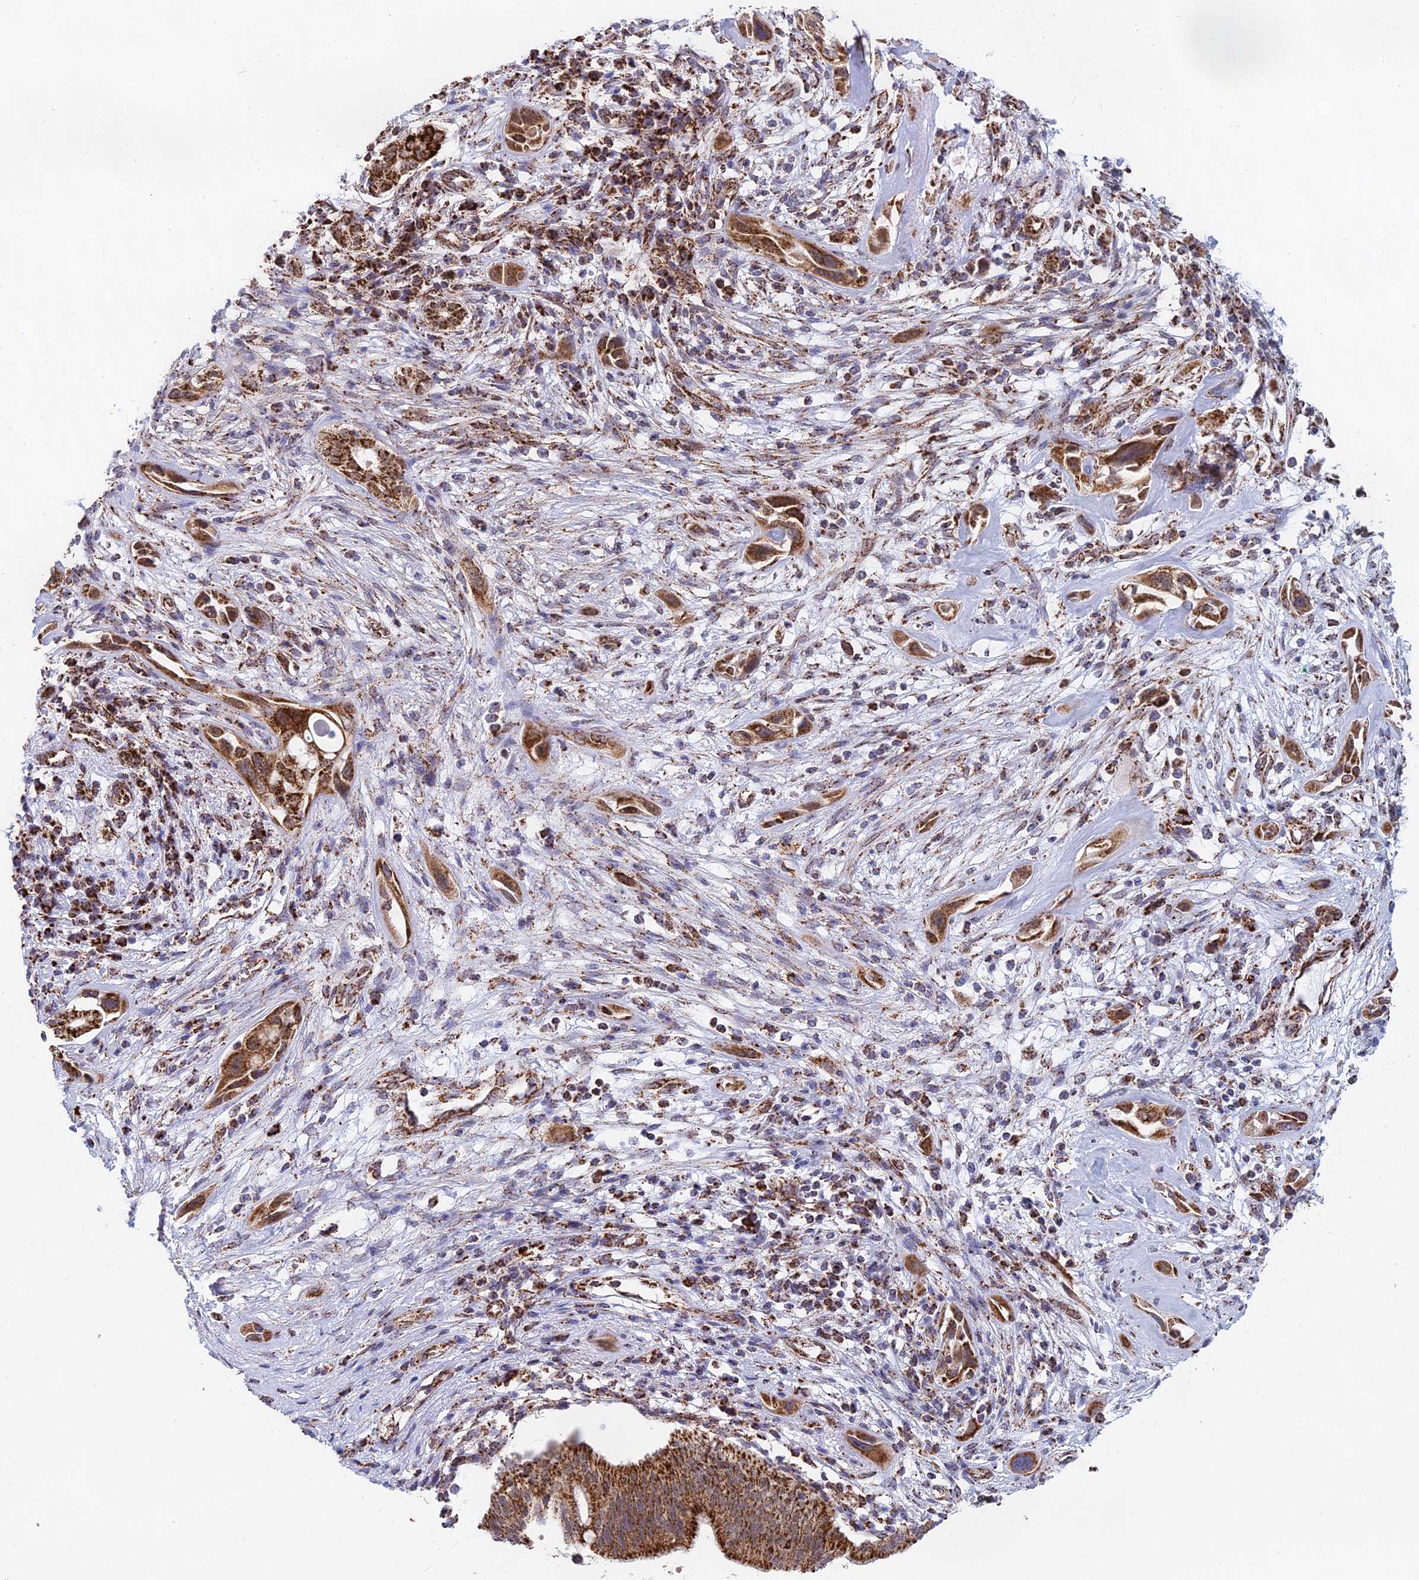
{"staining": {"intensity": "strong", "quantity": ">75%", "location": "cytoplasmic/membranous"}, "tissue": "pancreatic cancer", "cell_type": "Tumor cells", "image_type": "cancer", "snomed": [{"axis": "morphology", "description": "Adenocarcinoma, NOS"}, {"axis": "topography", "description": "Pancreas"}], "caption": "Human pancreatic cancer stained with a brown dye reveals strong cytoplasmic/membranous positive expression in approximately >75% of tumor cells.", "gene": "CDC16", "patient": {"sex": "male", "age": 68}}